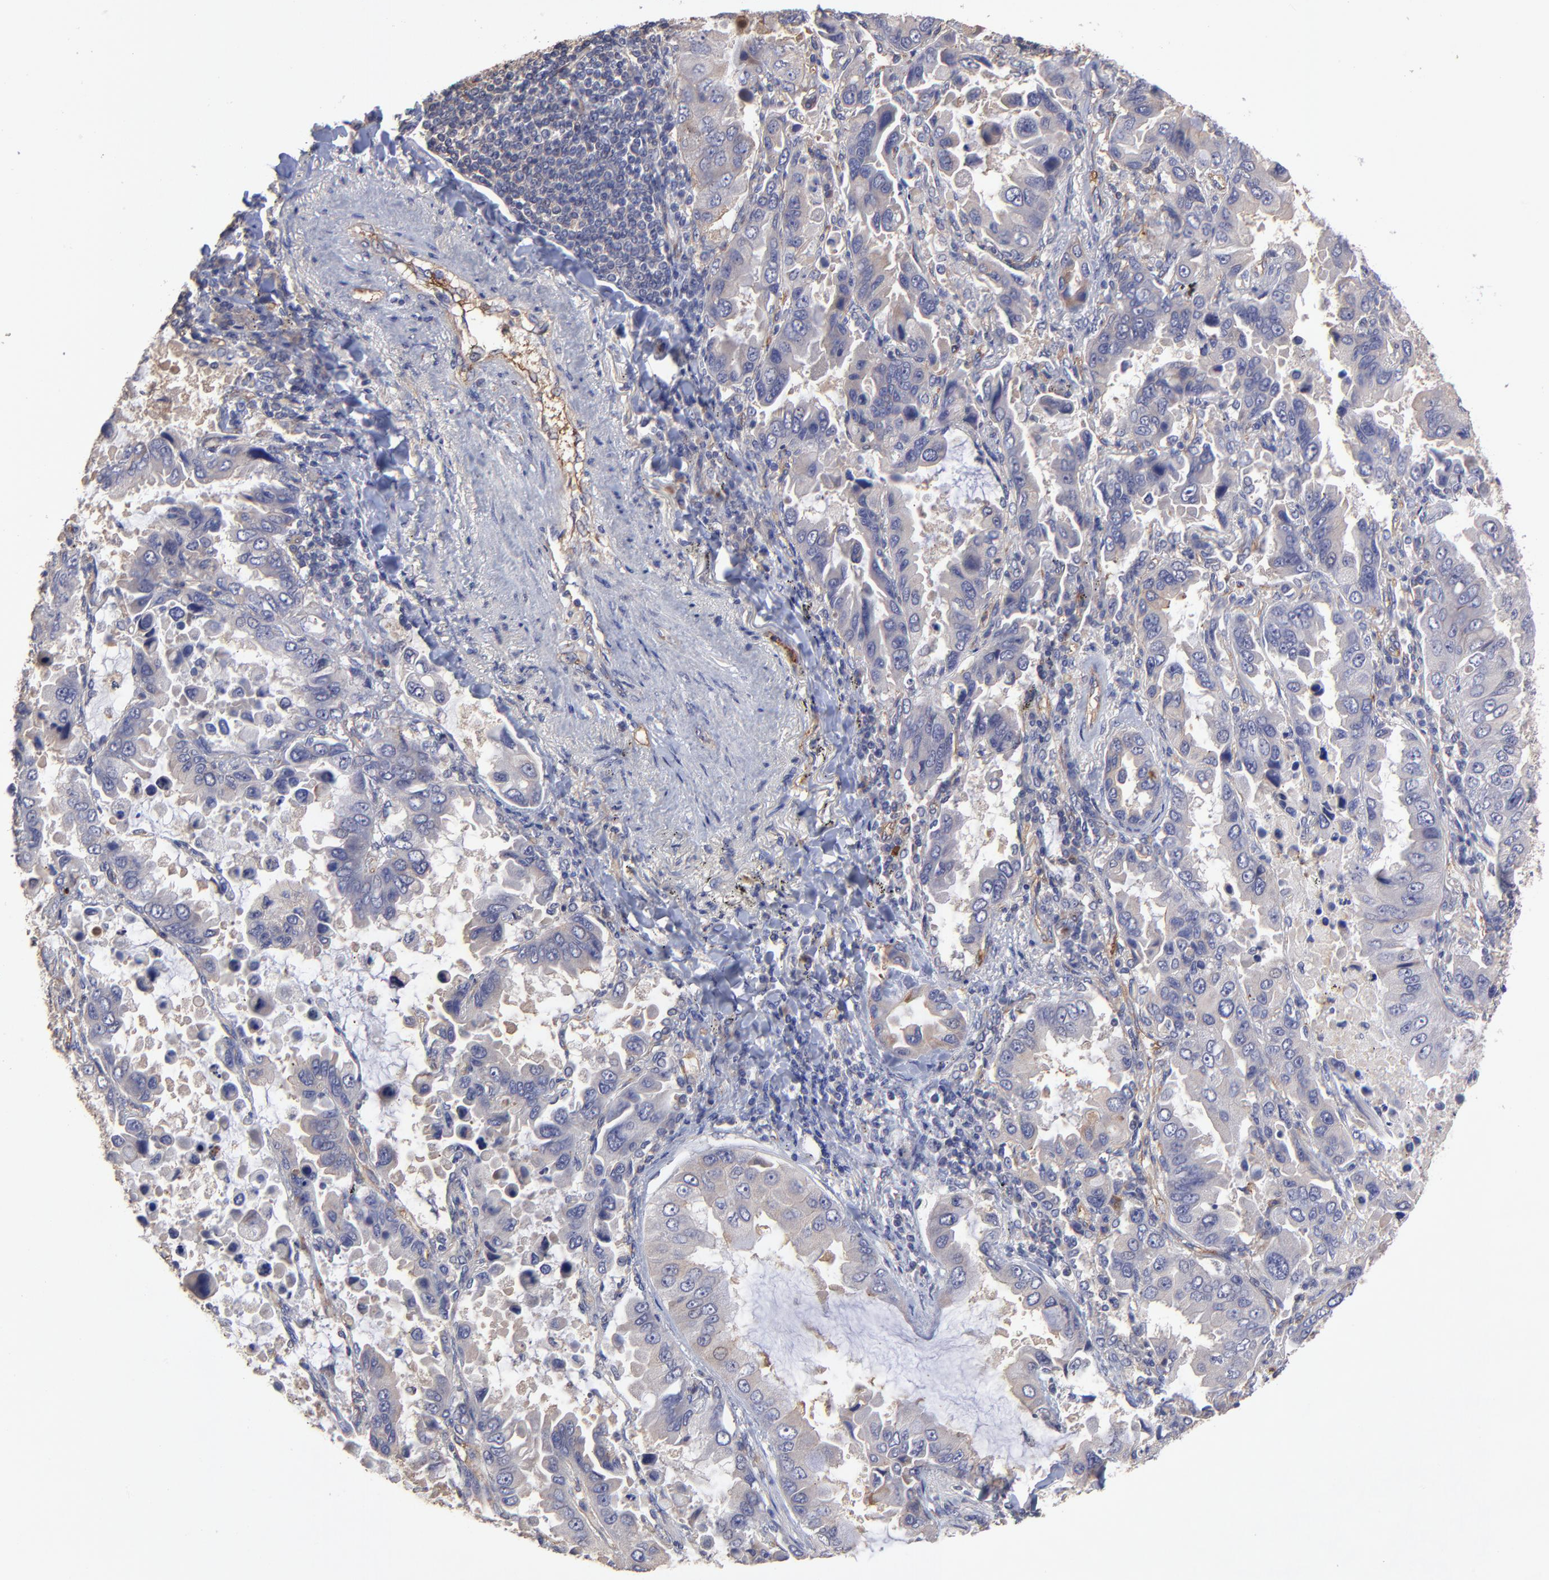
{"staining": {"intensity": "negative", "quantity": "none", "location": "none"}, "tissue": "lung cancer", "cell_type": "Tumor cells", "image_type": "cancer", "snomed": [{"axis": "morphology", "description": "Adenocarcinoma, NOS"}, {"axis": "topography", "description": "Lung"}], "caption": "Tumor cells are negative for protein expression in human lung cancer.", "gene": "ASB7", "patient": {"sex": "male", "age": 64}}